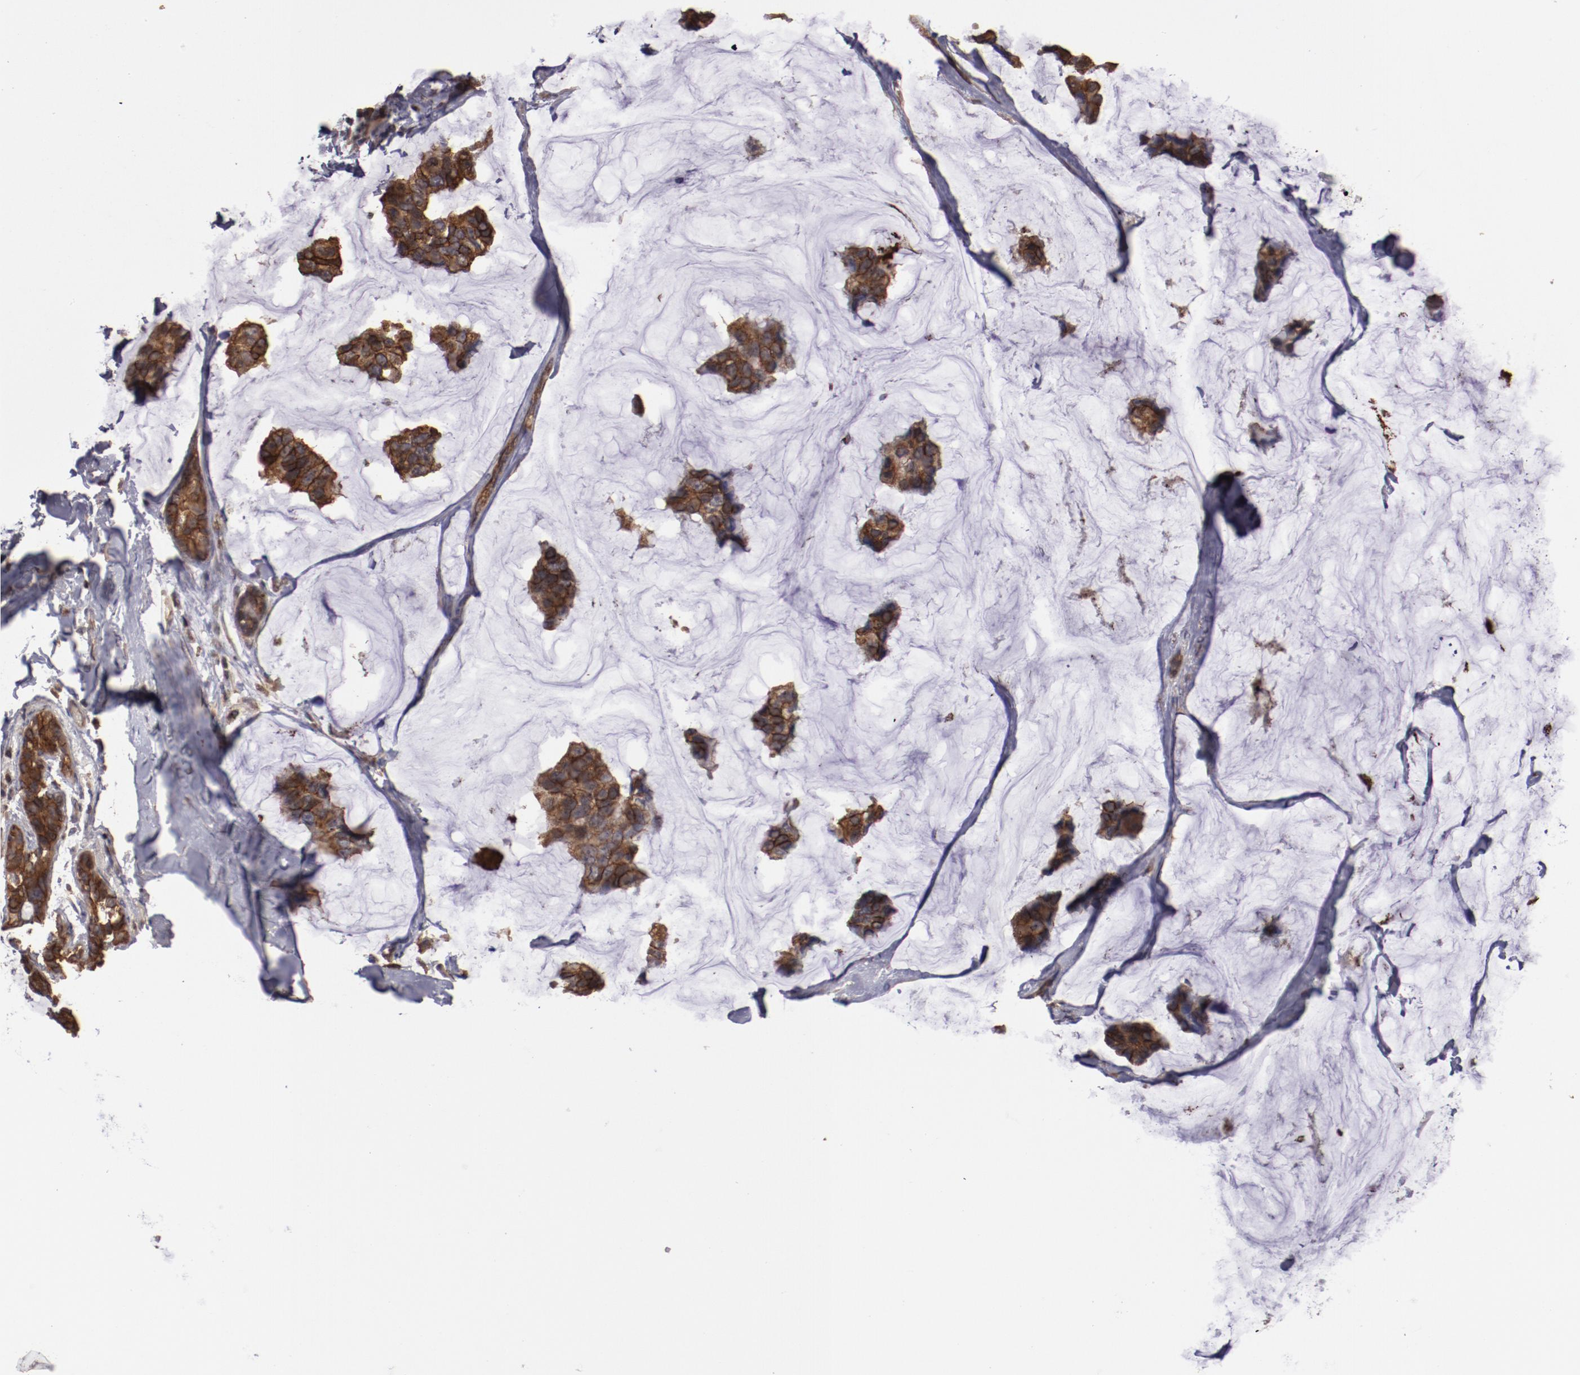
{"staining": {"intensity": "moderate", "quantity": ">75%", "location": "cytoplasmic/membranous"}, "tissue": "breast cancer", "cell_type": "Tumor cells", "image_type": "cancer", "snomed": [{"axis": "morphology", "description": "Normal tissue, NOS"}, {"axis": "morphology", "description": "Duct carcinoma"}, {"axis": "topography", "description": "Breast"}], "caption": "Human invasive ductal carcinoma (breast) stained with a brown dye reveals moderate cytoplasmic/membranous positive expression in approximately >75% of tumor cells.", "gene": "RPS6KA6", "patient": {"sex": "female", "age": 50}}